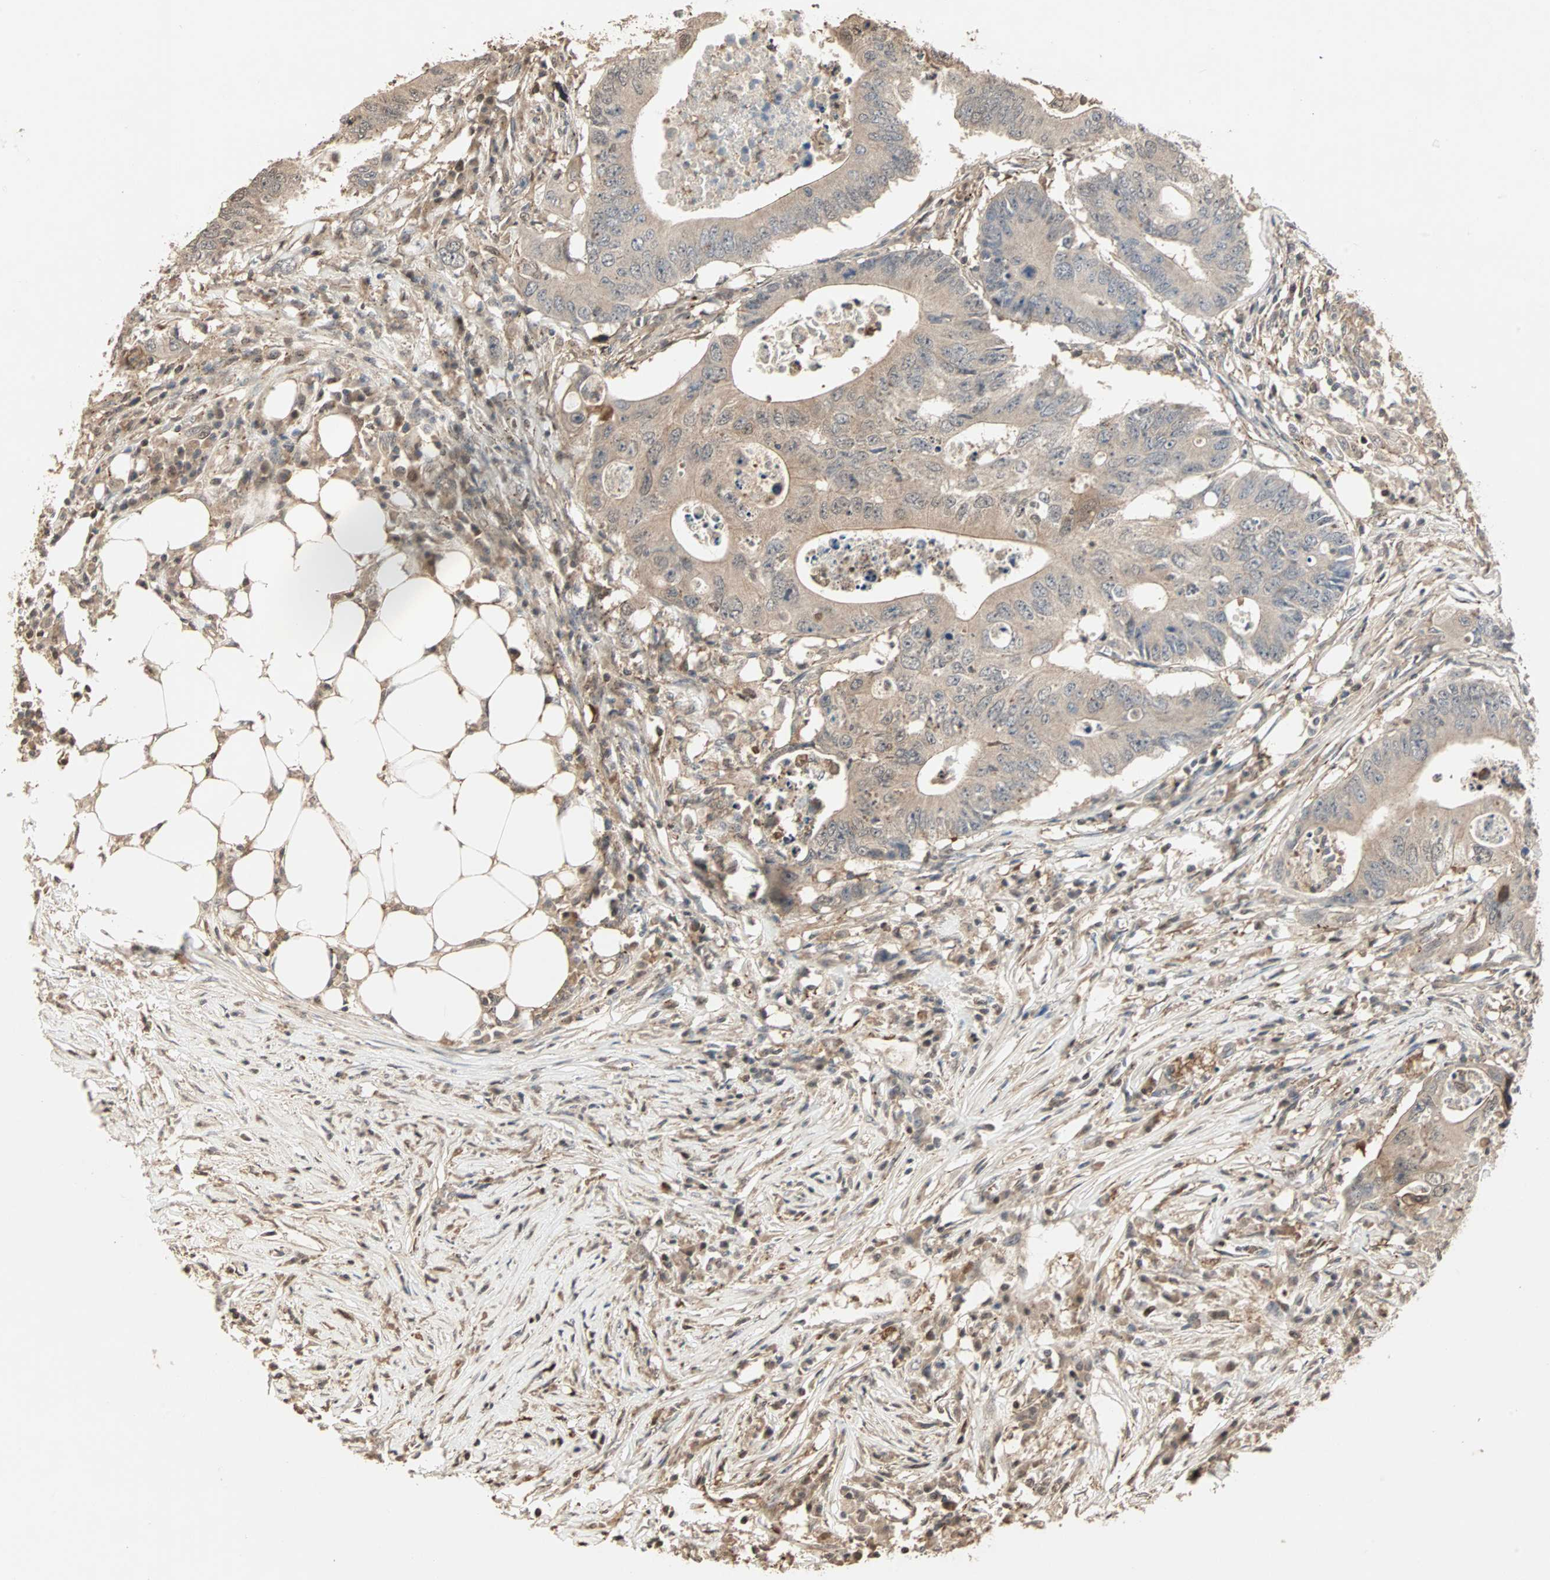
{"staining": {"intensity": "weak", "quantity": ">75%", "location": "cytoplasmic/membranous"}, "tissue": "colorectal cancer", "cell_type": "Tumor cells", "image_type": "cancer", "snomed": [{"axis": "morphology", "description": "Adenocarcinoma, NOS"}, {"axis": "topography", "description": "Colon"}], "caption": "Immunohistochemistry (IHC) histopathology image of neoplastic tissue: colorectal cancer stained using immunohistochemistry (IHC) shows low levels of weak protein expression localized specifically in the cytoplasmic/membranous of tumor cells, appearing as a cytoplasmic/membranous brown color.", "gene": "DRG2", "patient": {"sex": "male", "age": 71}}